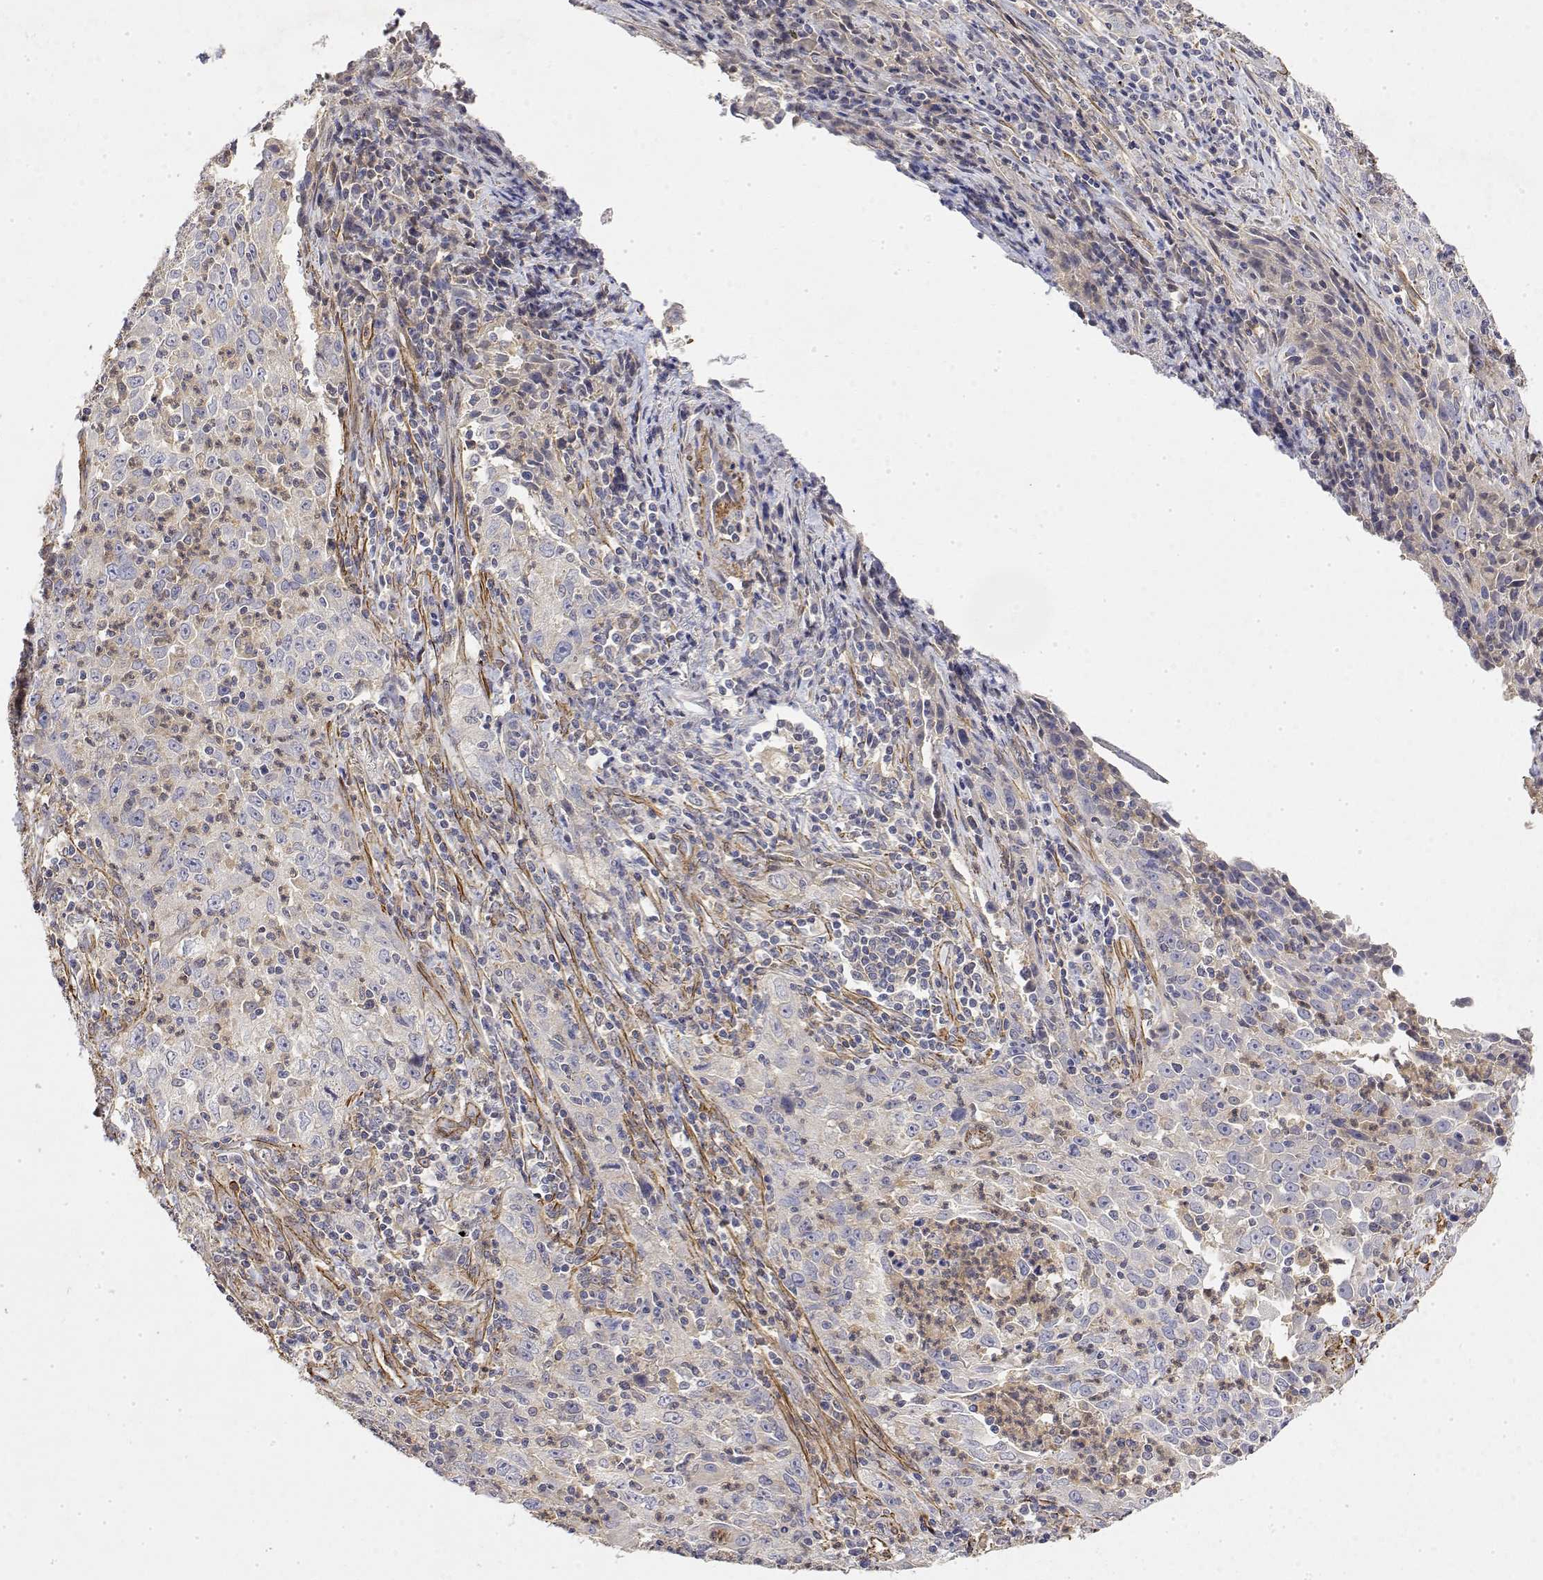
{"staining": {"intensity": "negative", "quantity": "none", "location": "none"}, "tissue": "lung cancer", "cell_type": "Tumor cells", "image_type": "cancer", "snomed": [{"axis": "morphology", "description": "Squamous cell carcinoma, NOS"}, {"axis": "topography", "description": "Lung"}], "caption": "High magnification brightfield microscopy of lung cancer stained with DAB (brown) and counterstained with hematoxylin (blue): tumor cells show no significant positivity.", "gene": "SOWAHD", "patient": {"sex": "male", "age": 71}}